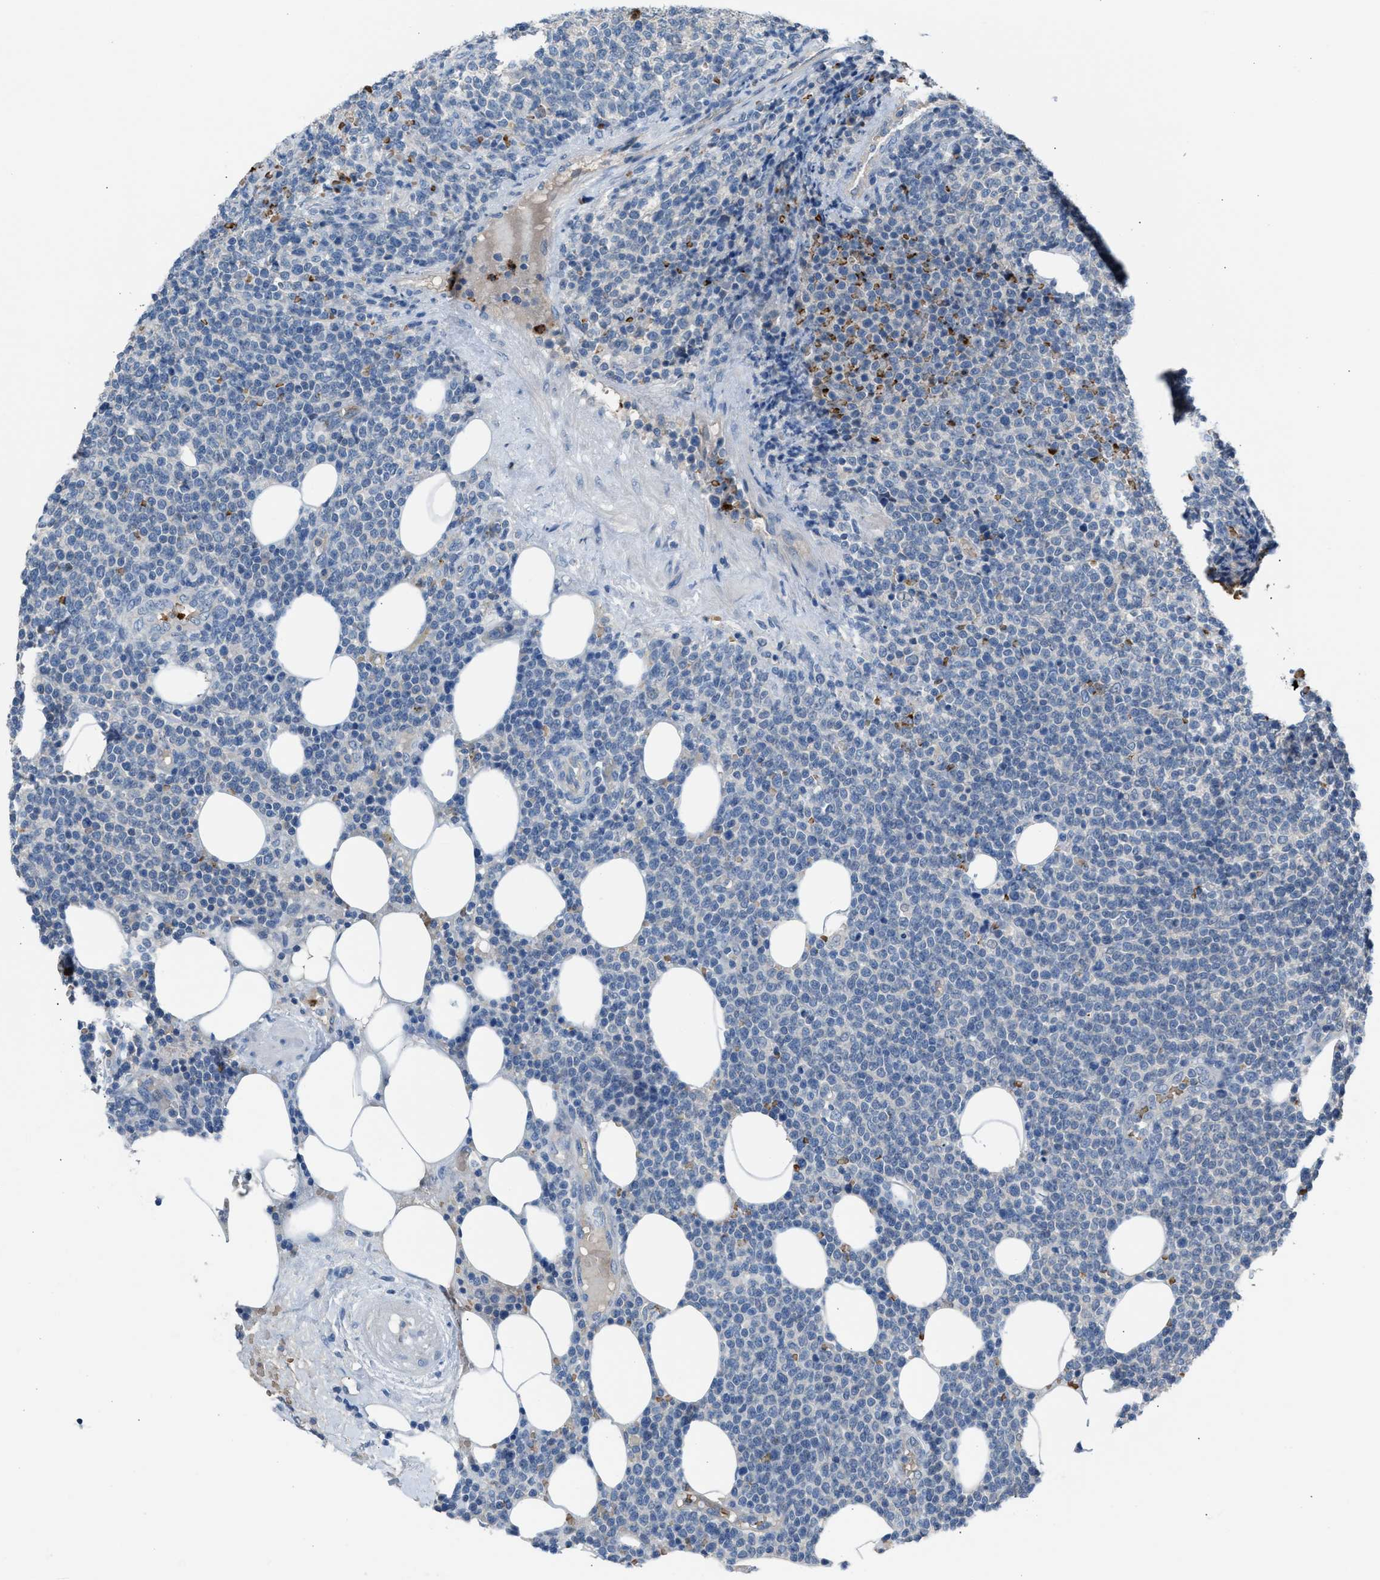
{"staining": {"intensity": "negative", "quantity": "none", "location": "none"}, "tissue": "lymphoma", "cell_type": "Tumor cells", "image_type": "cancer", "snomed": [{"axis": "morphology", "description": "Malignant lymphoma, non-Hodgkin's type, High grade"}, {"axis": "topography", "description": "Lymph node"}], "caption": "This is a histopathology image of immunohistochemistry staining of lymphoma, which shows no positivity in tumor cells.", "gene": "CFAP77", "patient": {"sex": "male", "age": 61}}